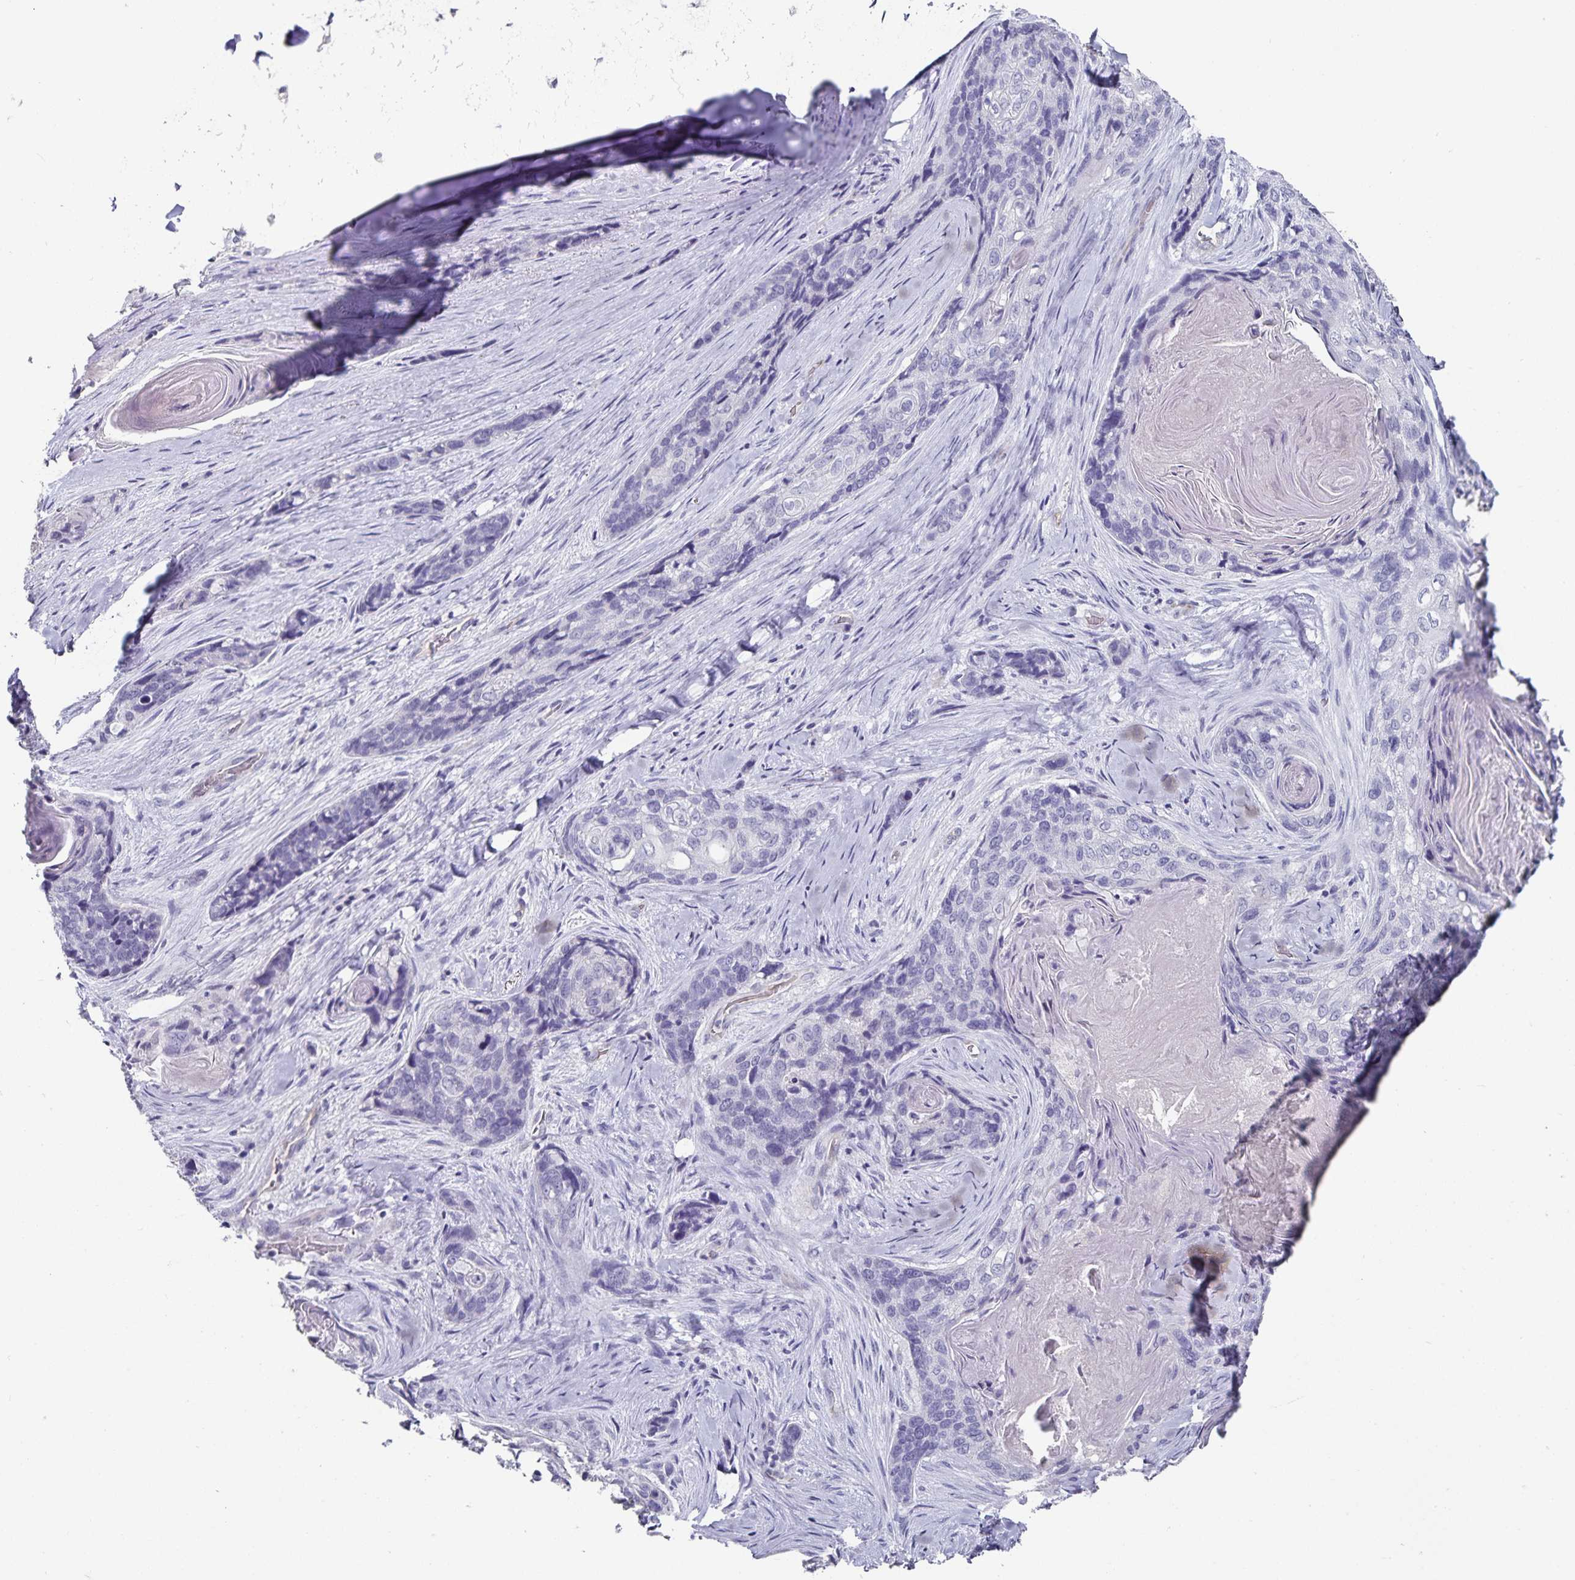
{"staining": {"intensity": "negative", "quantity": "none", "location": "none"}, "tissue": "lung cancer", "cell_type": "Tumor cells", "image_type": "cancer", "snomed": [{"axis": "morphology", "description": "Squamous cell carcinoma, NOS"}, {"axis": "morphology", "description": "Squamous cell carcinoma, metastatic, NOS"}, {"axis": "topography", "description": "Lymph node"}, {"axis": "topography", "description": "Lung"}], "caption": "A high-resolution image shows IHC staining of lung cancer, which exhibits no significant staining in tumor cells.", "gene": "PODXL", "patient": {"sex": "male", "age": 41}}